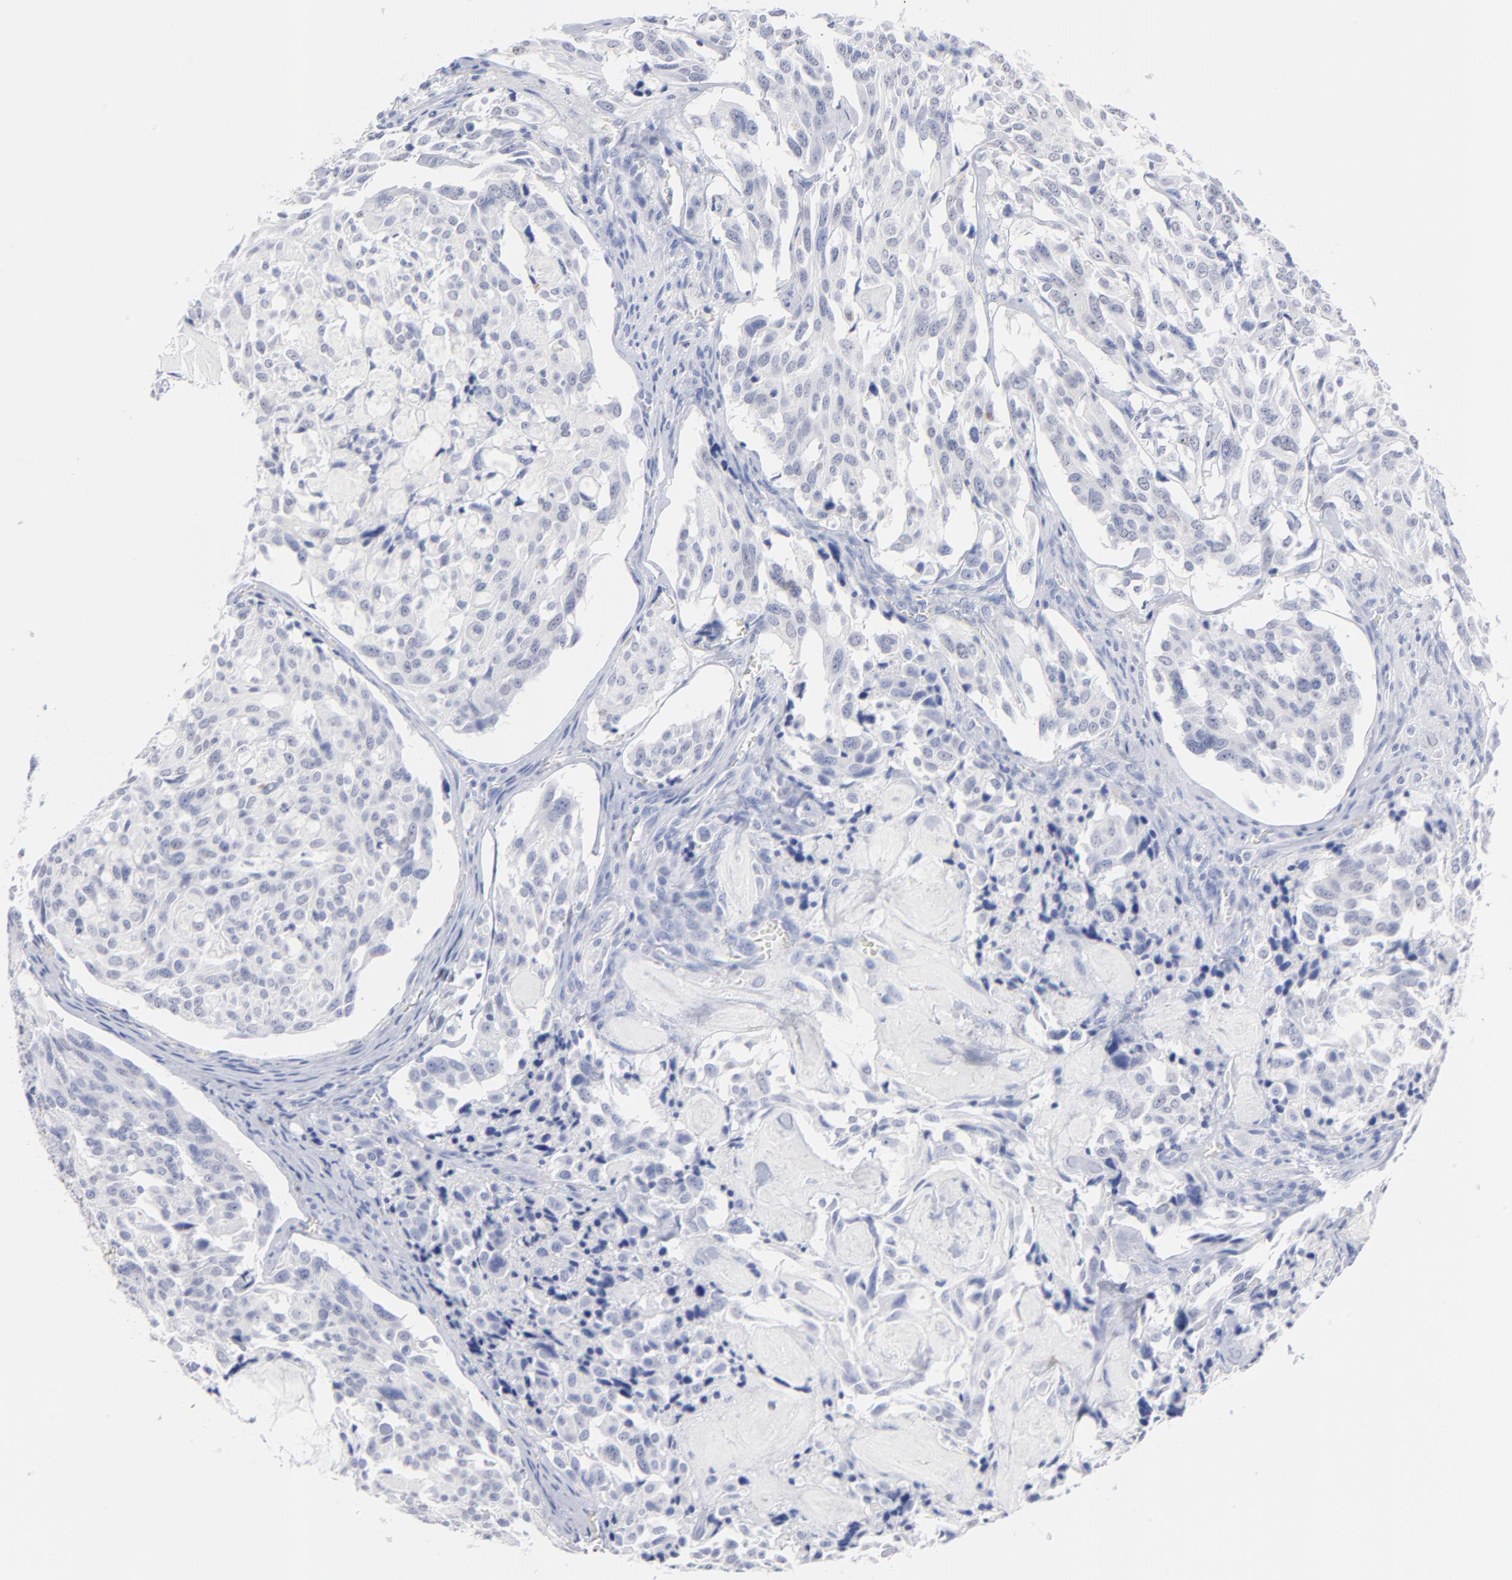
{"staining": {"intensity": "negative", "quantity": "none", "location": "none"}, "tissue": "thyroid cancer", "cell_type": "Tumor cells", "image_type": "cancer", "snomed": [{"axis": "morphology", "description": "Carcinoma, NOS"}, {"axis": "morphology", "description": "Carcinoid, malignant, NOS"}, {"axis": "topography", "description": "Thyroid gland"}], "caption": "A high-resolution image shows immunohistochemistry staining of thyroid cancer (carcinoid (malignant)), which reveals no significant expression in tumor cells. The staining is performed using DAB (3,3'-diaminobenzidine) brown chromogen with nuclei counter-stained in using hematoxylin.", "gene": "ACY1", "patient": {"sex": "male", "age": 33}}